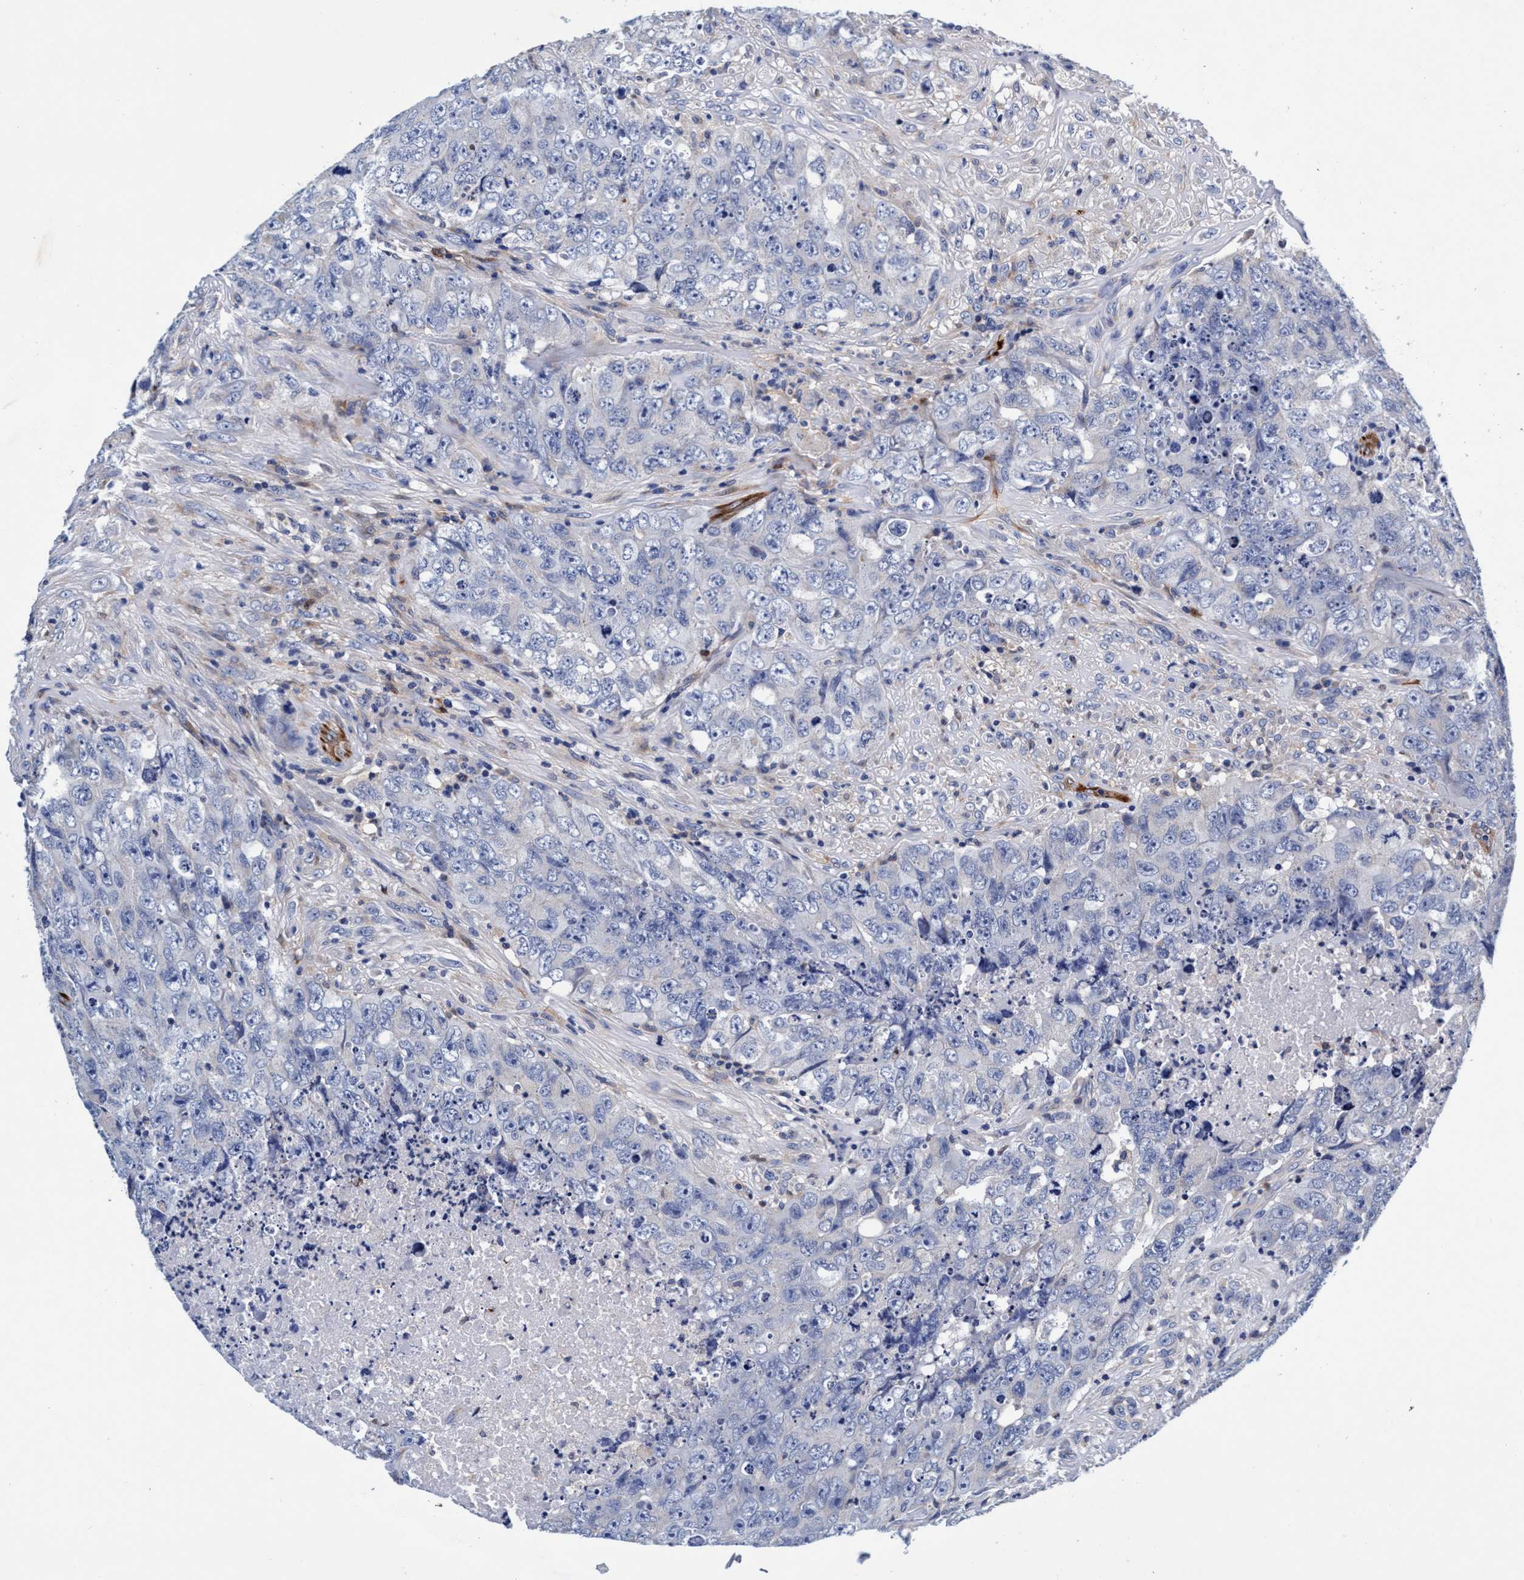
{"staining": {"intensity": "negative", "quantity": "none", "location": "none"}, "tissue": "testis cancer", "cell_type": "Tumor cells", "image_type": "cancer", "snomed": [{"axis": "morphology", "description": "Carcinoma, Embryonal, NOS"}, {"axis": "topography", "description": "Testis"}], "caption": "Human testis embryonal carcinoma stained for a protein using IHC demonstrates no staining in tumor cells.", "gene": "UBALD2", "patient": {"sex": "male", "age": 32}}